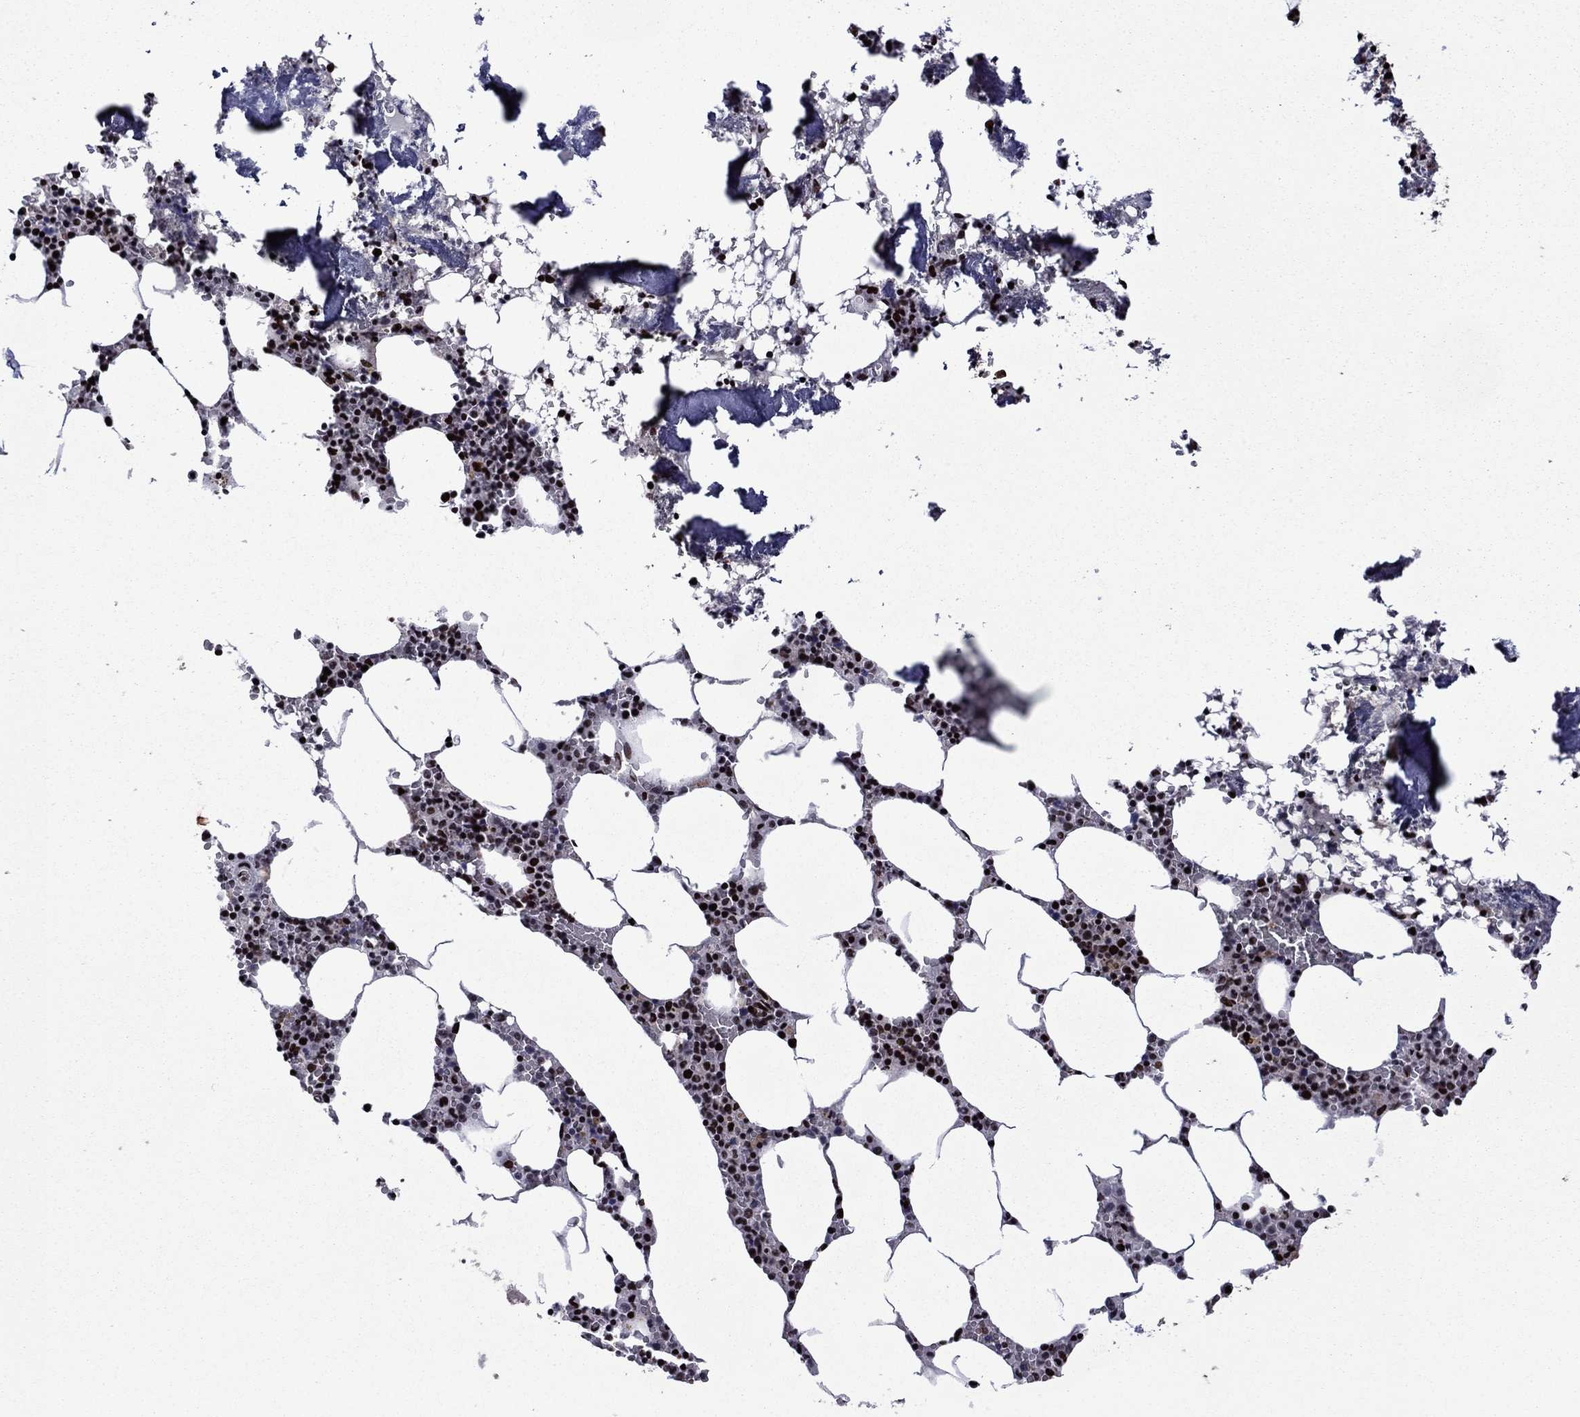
{"staining": {"intensity": "strong", "quantity": ">75%", "location": "nuclear"}, "tissue": "bone marrow", "cell_type": "Hematopoietic cells", "image_type": "normal", "snomed": [{"axis": "morphology", "description": "Normal tissue, NOS"}, {"axis": "topography", "description": "Bone marrow"}], "caption": "DAB (3,3'-diaminobenzidine) immunohistochemical staining of benign human bone marrow shows strong nuclear protein positivity in approximately >75% of hematopoietic cells. The staining was performed using DAB to visualize the protein expression in brown, while the nuclei were stained in blue with hematoxylin (Magnification: 20x).", "gene": "LIMK1", "patient": {"sex": "female", "age": 64}}